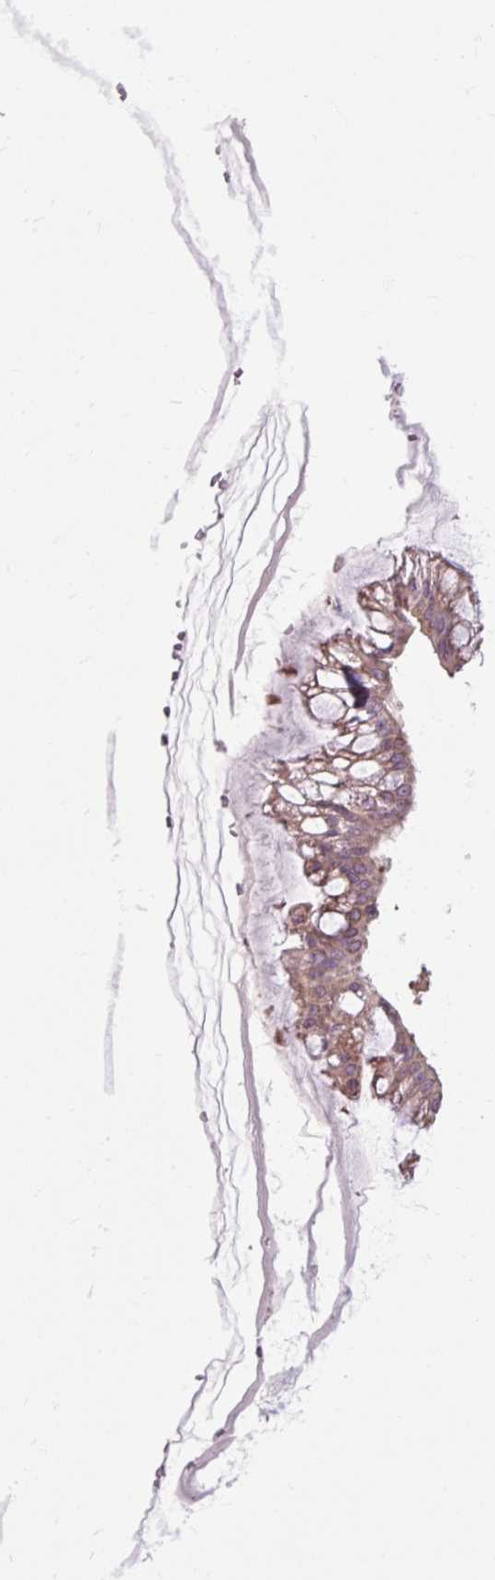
{"staining": {"intensity": "moderate", "quantity": ">75%", "location": "cytoplasmic/membranous"}, "tissue": "ovarian cancer", "cell_type": "Tumor cells", "image_type": "cancer", "snomed": [{"axis": "morphology", "description": "Cystadenocarcinoma, mucinous, NOS"}, {"axis": "topography", "description": "Ovary"}], "caption": "Immunohistochemistry of human ovarian mucinous cystadenocarcinoma displays medium levels of moderate cytoplasmic/membranous staining in about >75% of tumor cells.", "gene": "FLRT1", "patient": {"sex": "female", "age": 73}}